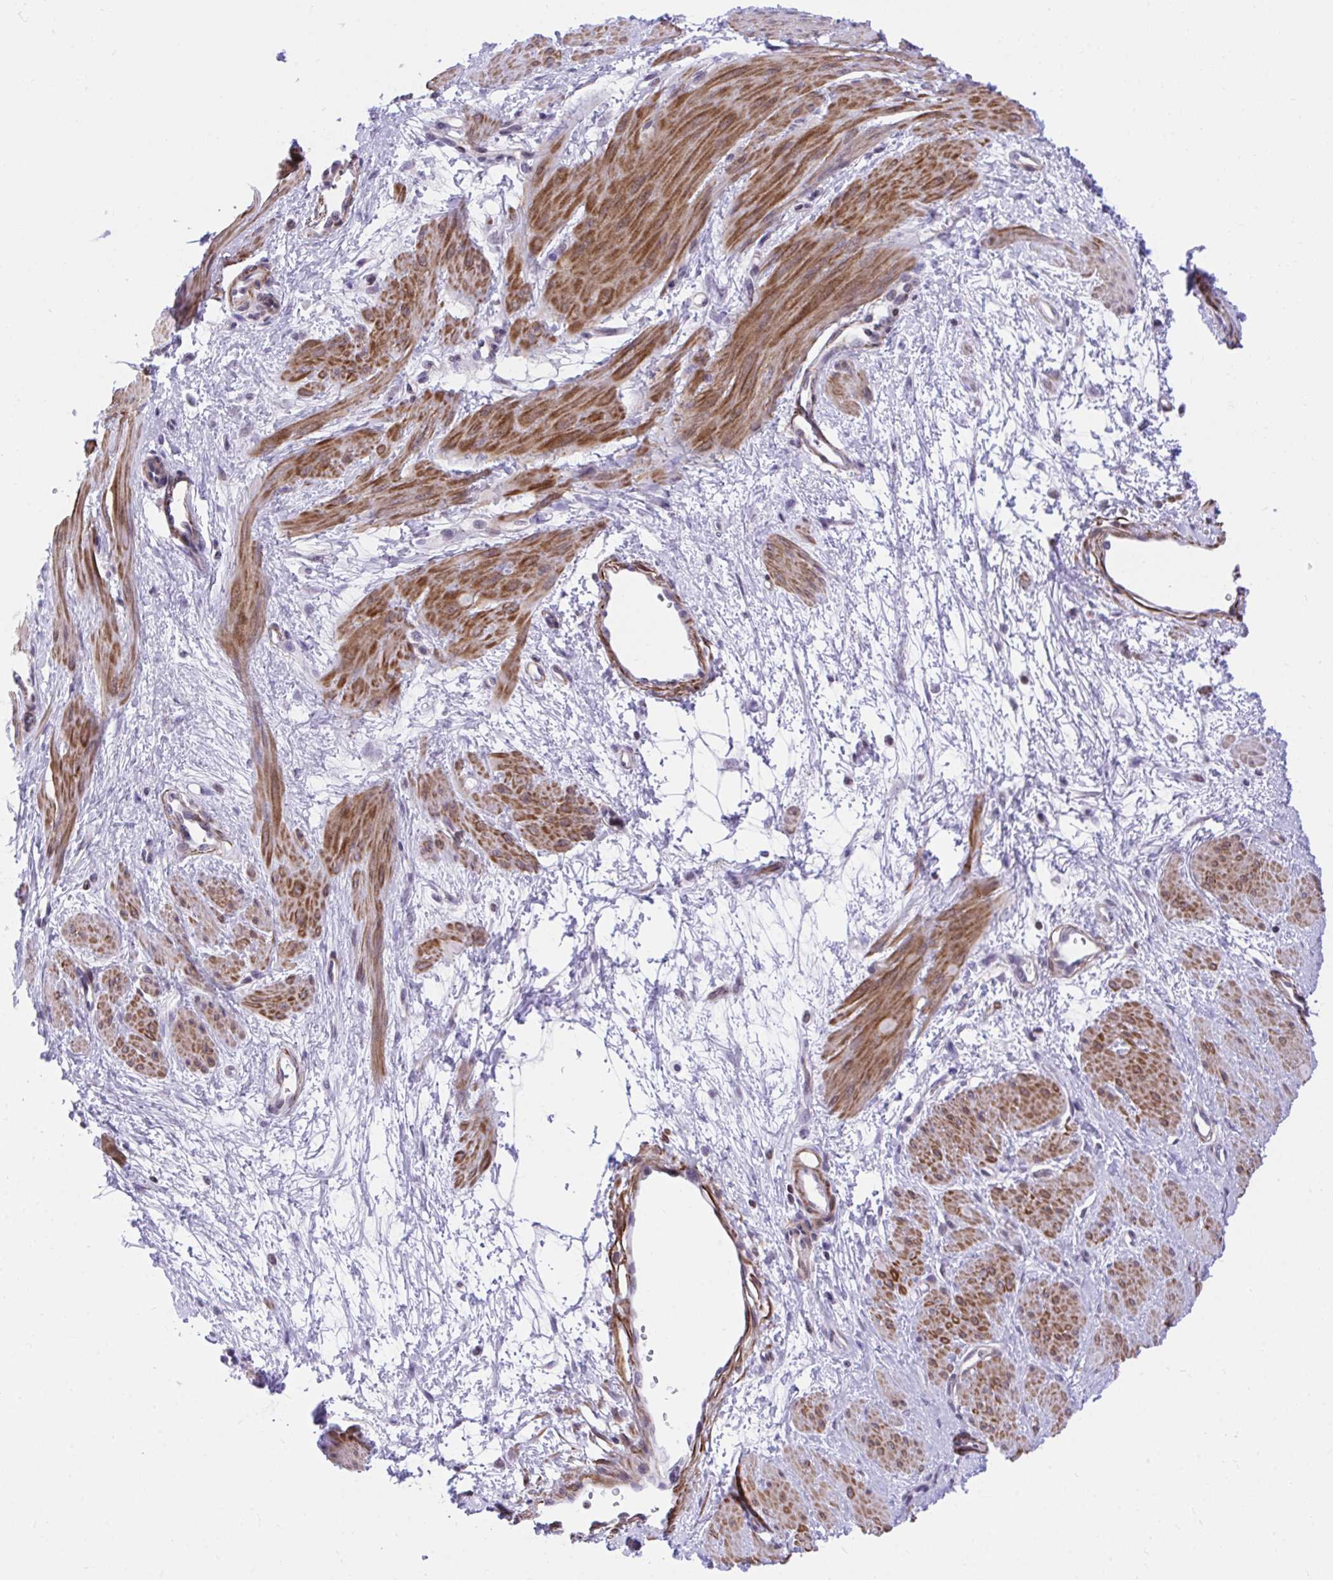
{"staining": {"intensity": "moderate", "quantity": "25%-75%", "location": "cytoplasmic/membranous"}, "tissue": "smooth muscle", "cell_type": "Smooth muscle cells", "image_type": "normal", "snomed": [{"axis": "morphology", "description": "Normal tissue, NOS"}, {"axis": "topography", "description": "Smooth muscle"}, {"axis": "topography", "description": "Uterus"}], "caption": "Approximately 25%-75% of smooth muscle cells in unremarkable smooth muscle demonstrate moderate cytoplasmic/membranous protein staining as visualized by brown immunohistochemical staining.", "gene": "KCNN4", "patient": {"sex": "female", "age": 39}}